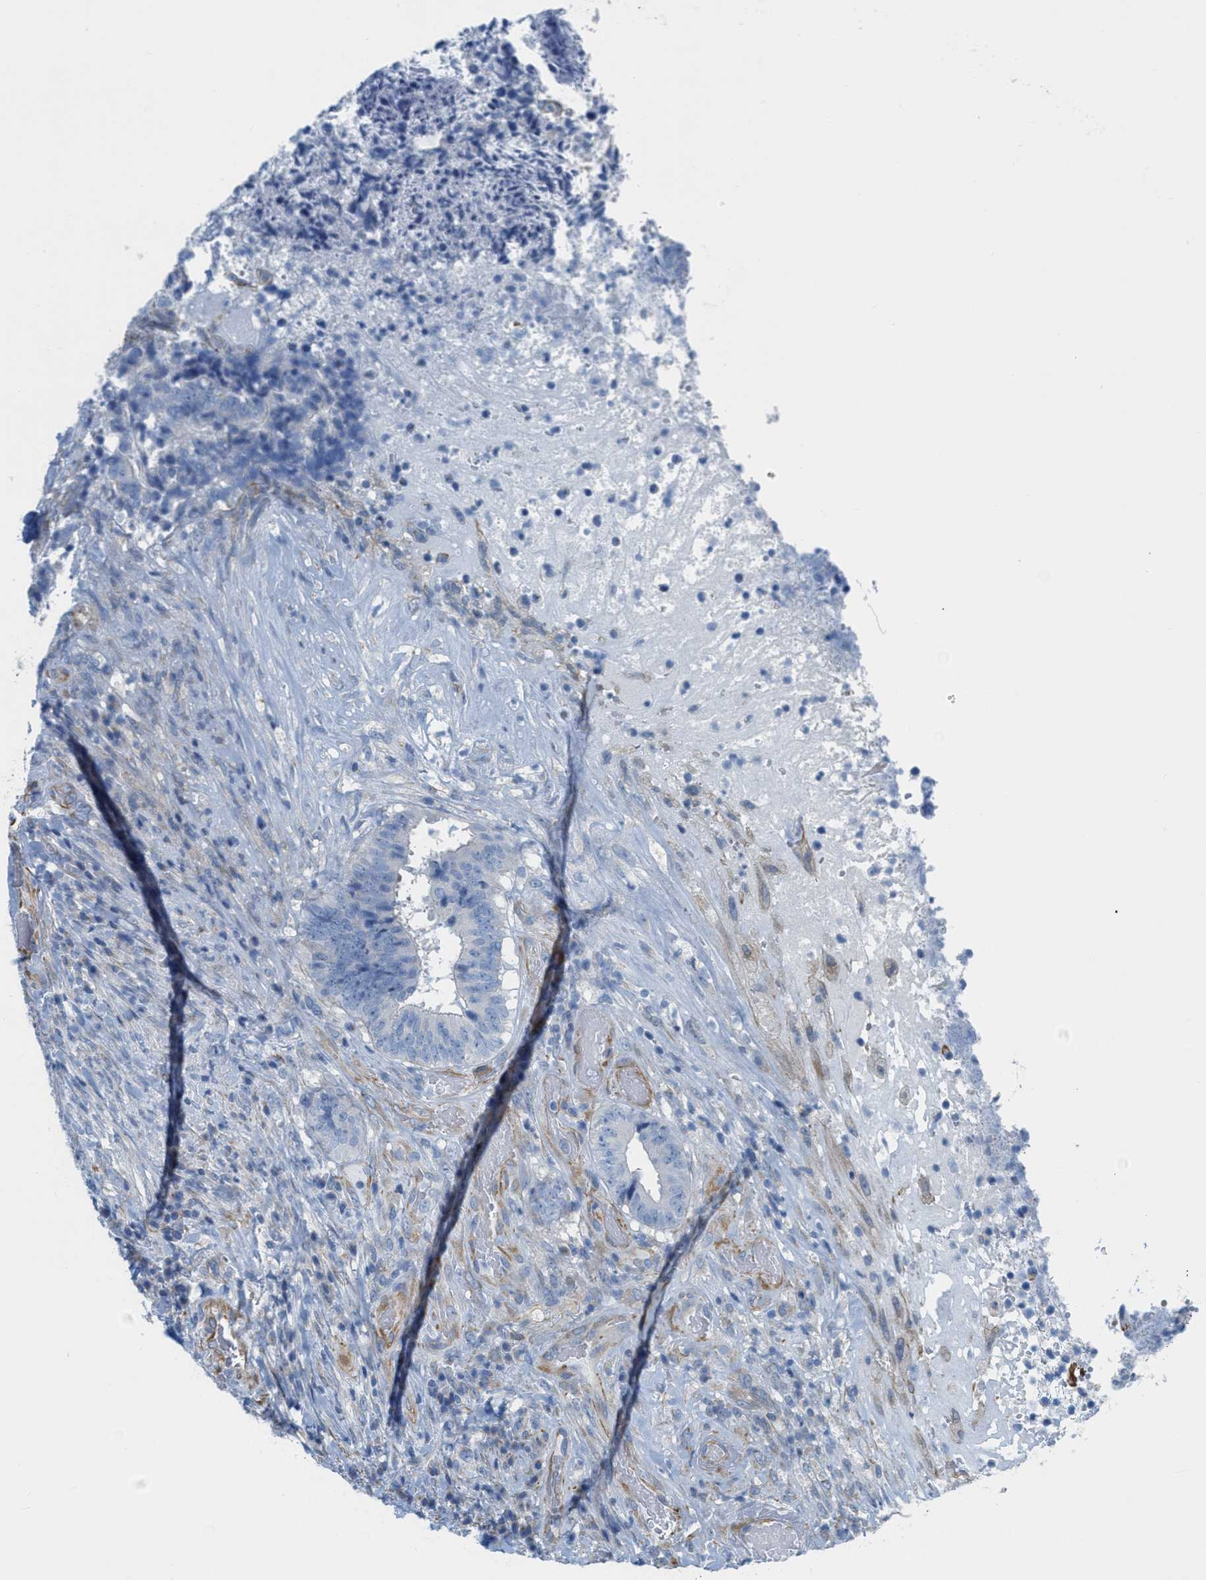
{"staining": {"intensity": "negative", "quantity": "none", "location": "none"}, "tissue": "colorectal cancer", "cell_type": "Tumor cells", "image_type": "cancer", "snomed": [{"axis": "morphology", "description": "Adenocarcinoma, NOS"}, {"axis": "topography", "description": "Rectum"}], "caption": "DAB immunohistochemical staining of human colorectal adenocarcinoma exhibits no significant positivity in tumor cells.", "gene": "SLC12A1", "patient": {"sex": "male", "age": 72}}